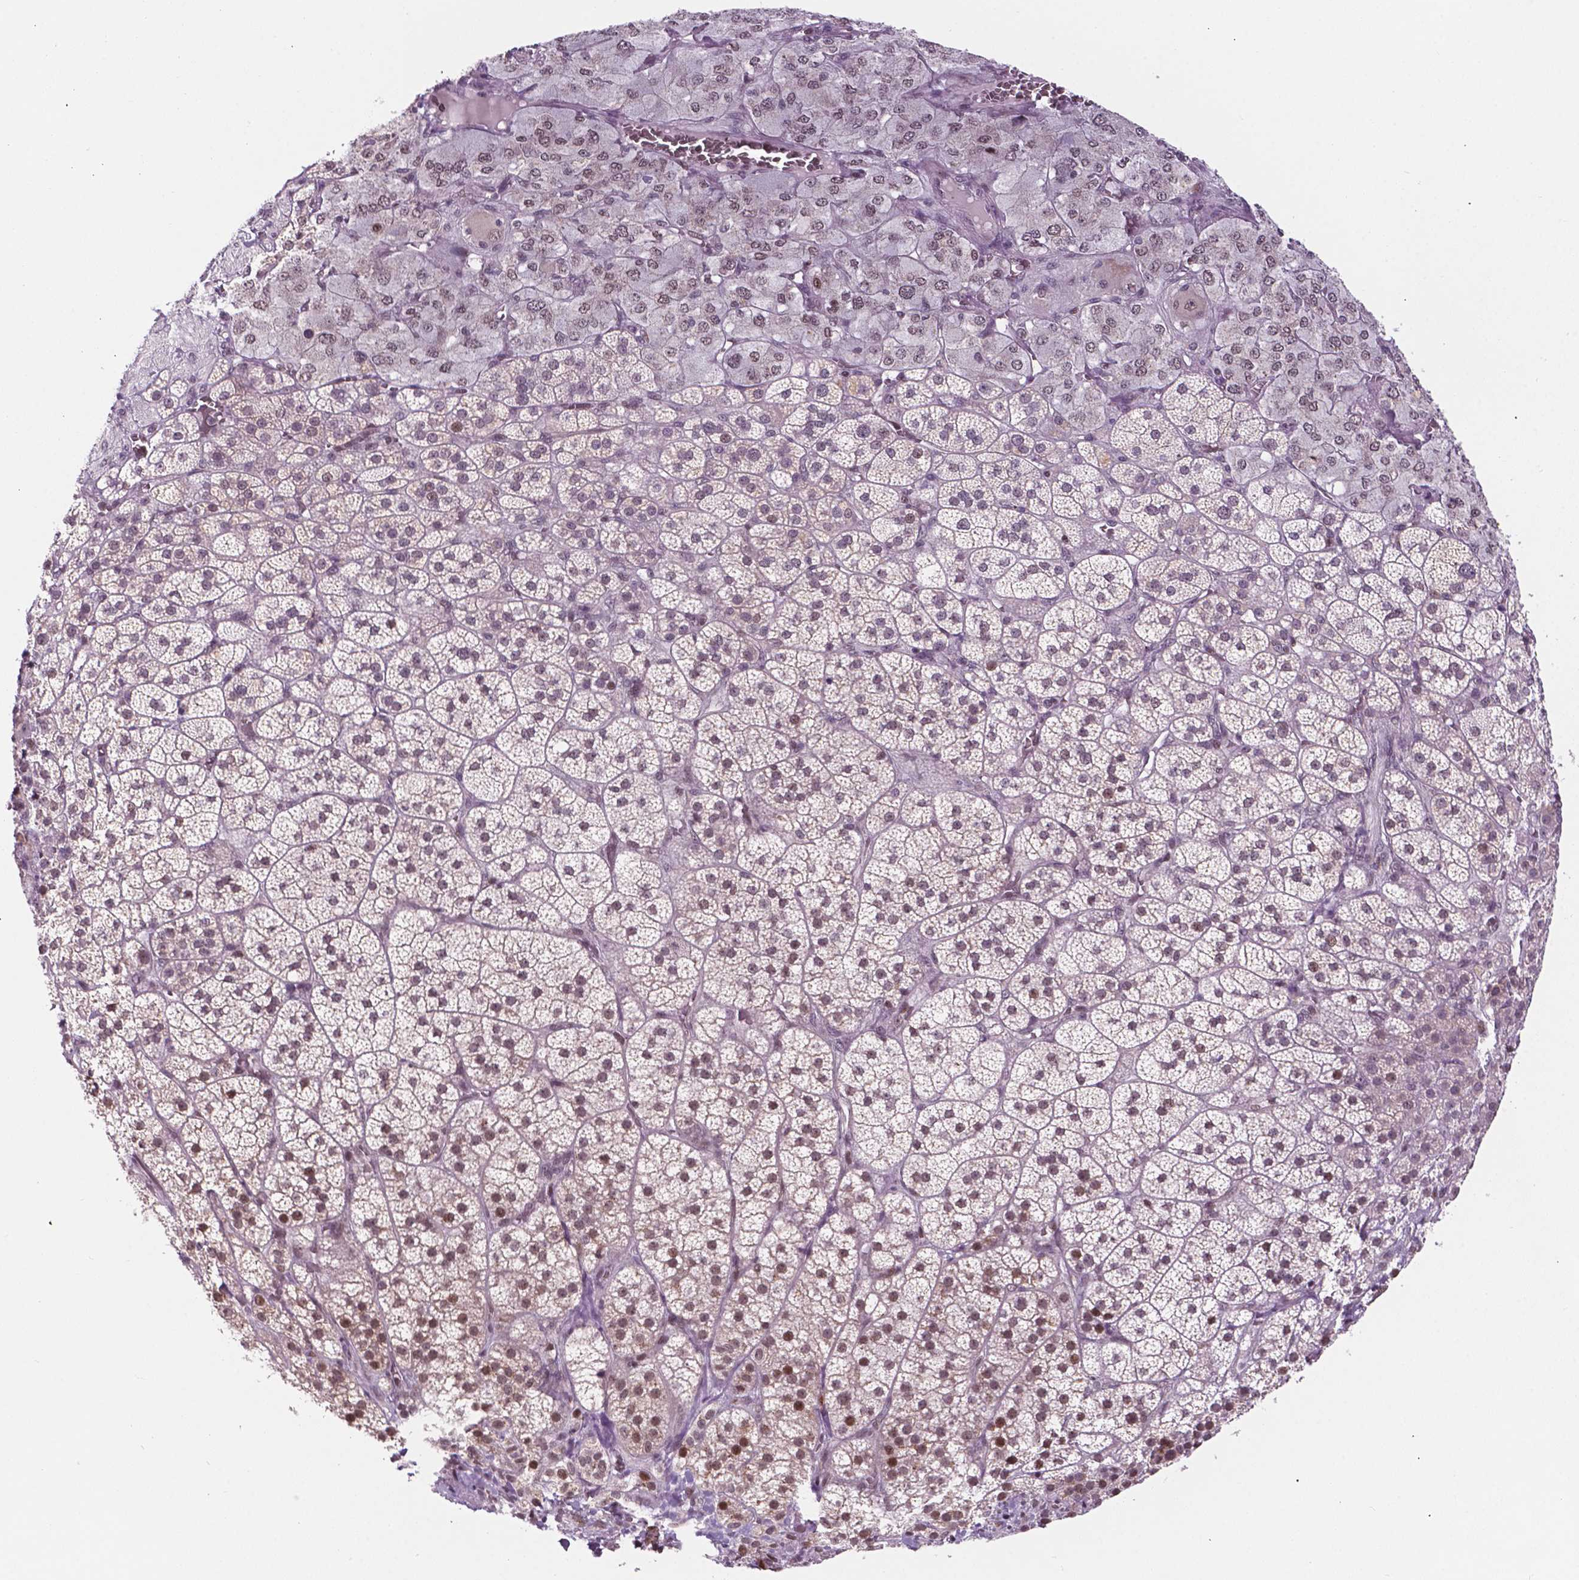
{"staining": {"intensity": "moderate", "quantity": "25%-75%", "location": "nuclear"}, "tissue": "adrenal gland", "cell_type": "Glandular cells", "image_type": "normal", "snomed": [{"axis": "morphology", "description": "Normal tissue, NOS"}, {"axis": "topography", "description": "Adrenal gland"}], "caption": "Immunohistochemical staining of unremarkable human adrenal gland shows medium levels of moderate nuclear staining in approximately 25%-75% of glandular cells.", "gene": "PER2", "patient": {"sex": "female", "age": 60}}